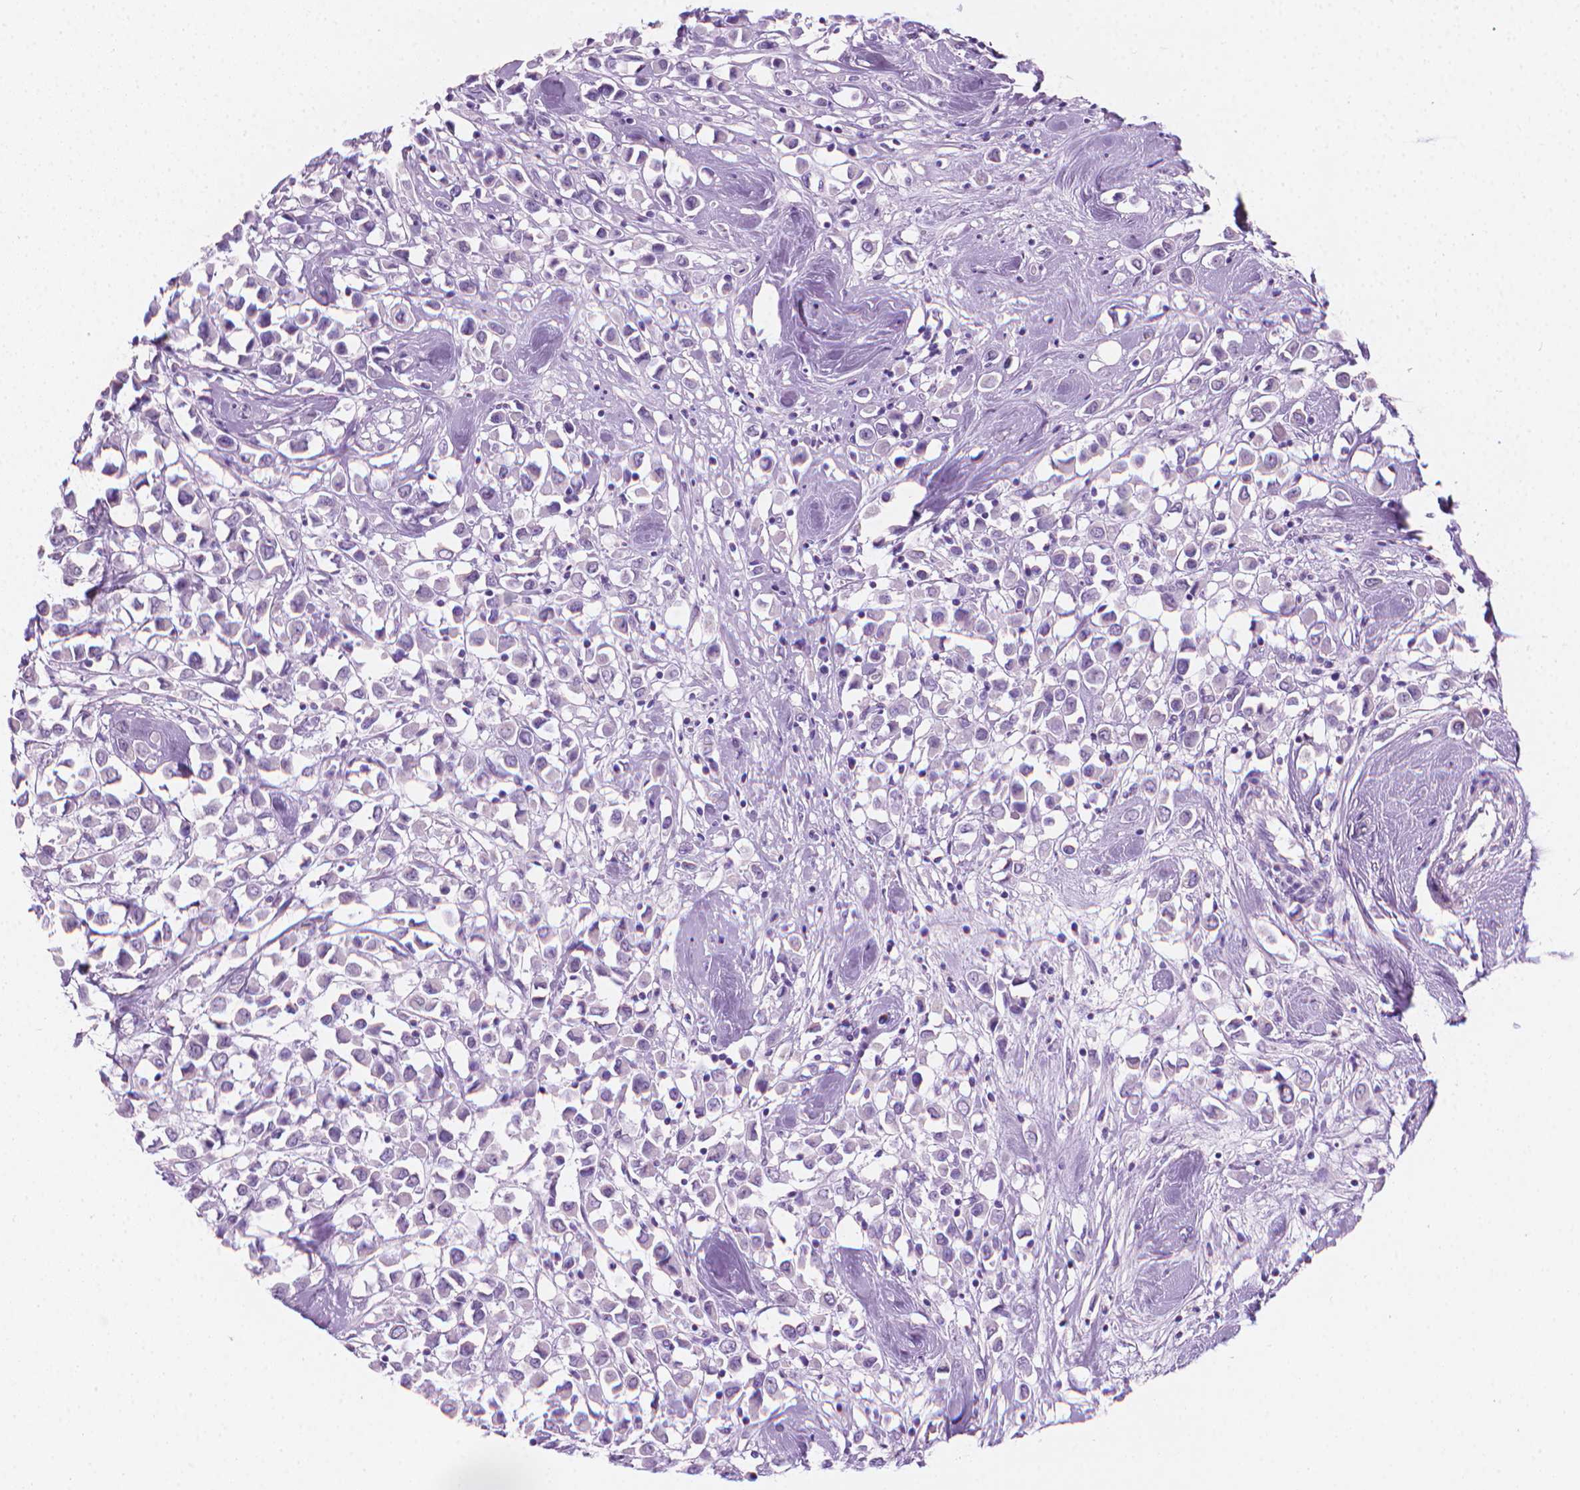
{"staining": {"intensity": "negative", "quantity": "none", "location": "none"}, "tissue": "breast cancer", "cell_type": "Tumor cells", "image_type": "cancer", "snomed": [{"axis": "morphology", "description": "Duct carcinoma"}, {"axis": "topography", "description": "Breast"}], "caption": "Immunohistochemistry (IHC) histopathology image of breast cancer (infiltrating ductal carcinoma) stained for a protein (brown), which displays no expression in tumor cells.", "gene": "TTC29", "patient": {"sex": "female", "age": 61}}